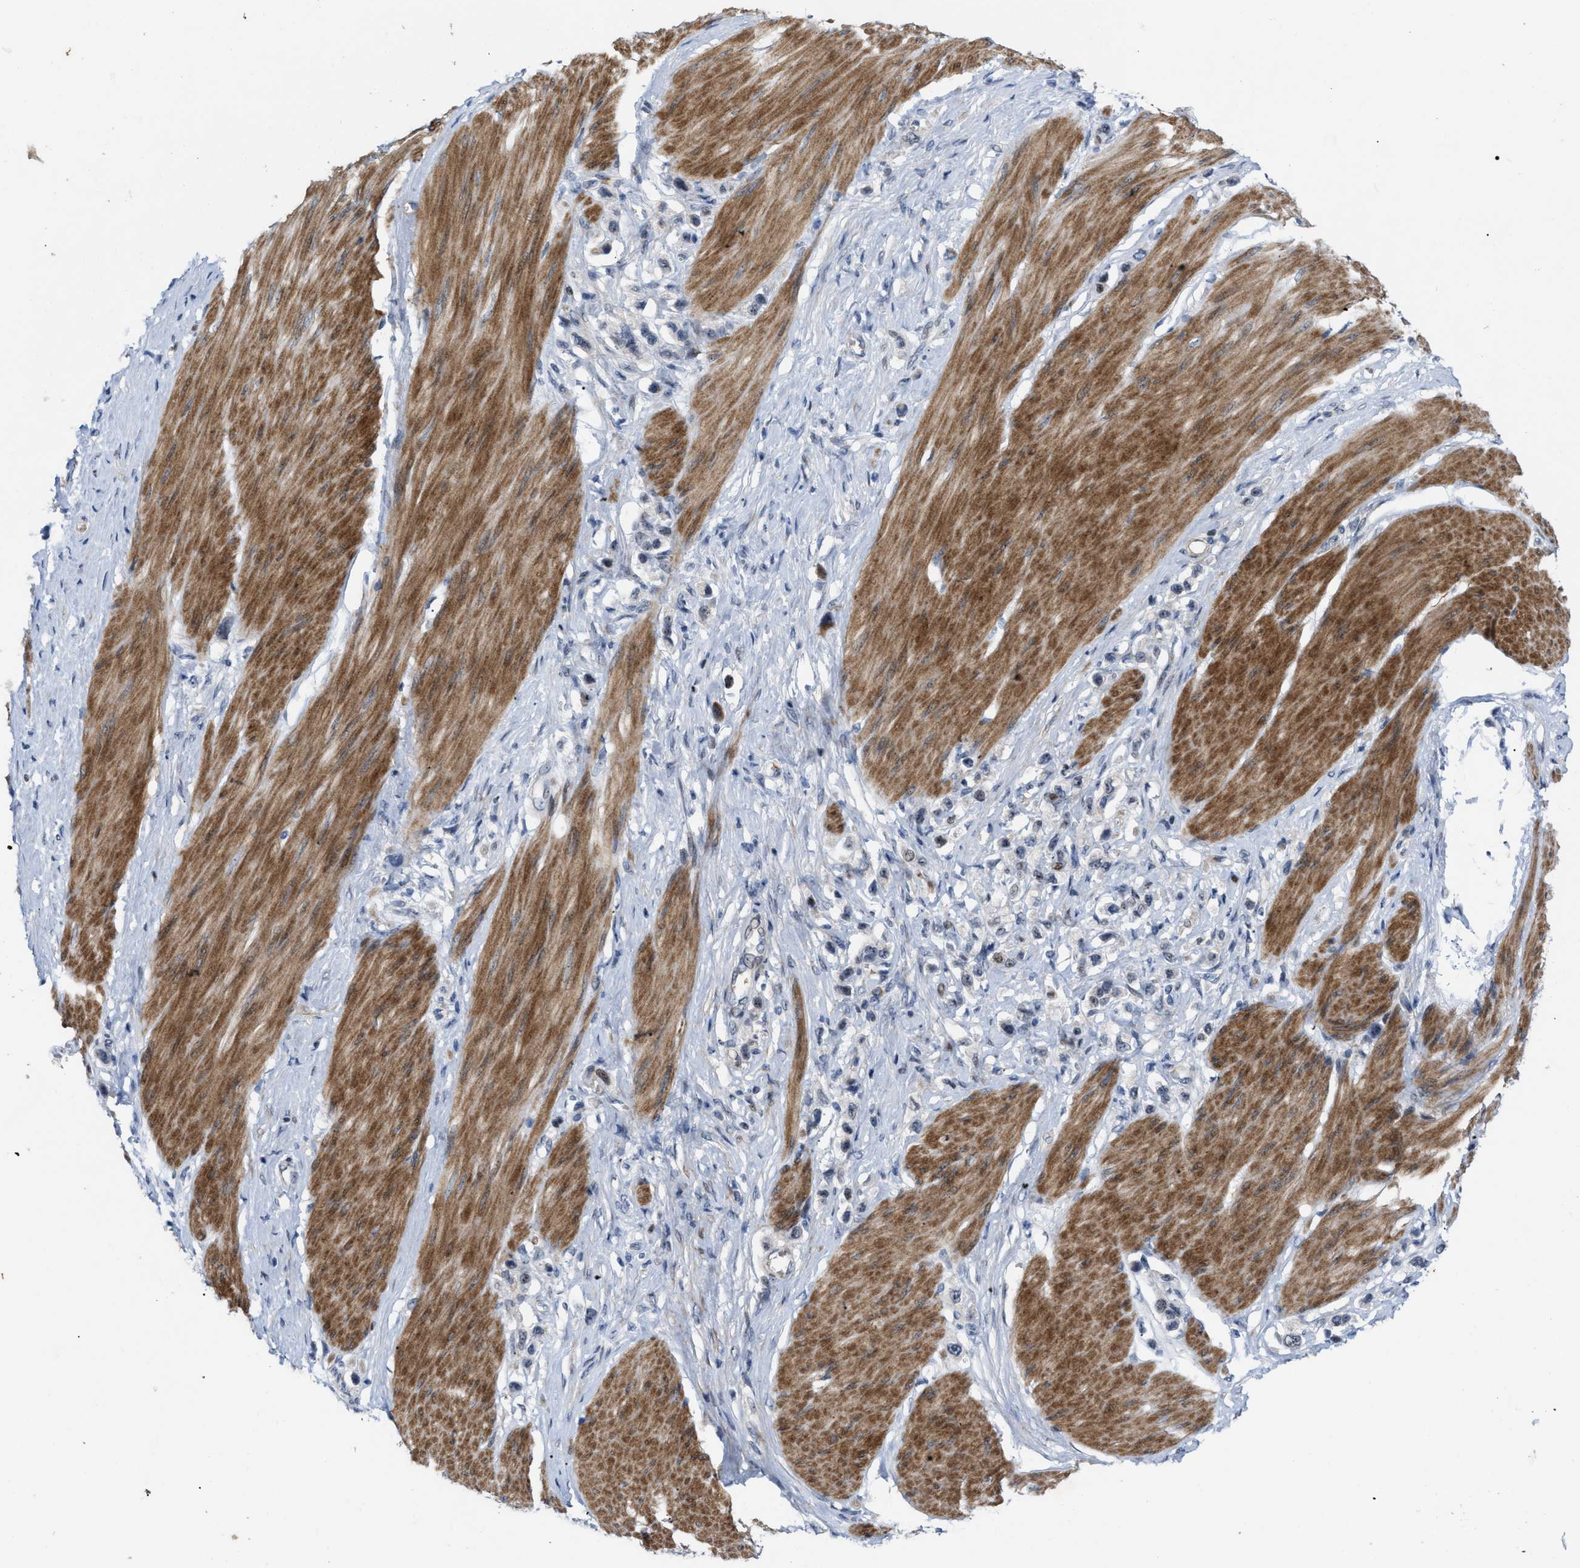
{"staining": {"intensity": "weak", "quantity": "<25%", "location": "nuclear"}, "tissue": "stomach cancer", "cell_type": "Tumor cells", "image_type": "cancer", "snomed": [{"axis": "morphology", "description": "Adenocarcinoma, NOS"}, {"axis": "topography", "description": "Stomach"}], "caption": "There is no significant staining in tumor cells of stomach adenocarcinoma.", "gene": "POLR1F", "patient": {"sex": "female", "age": 65}}